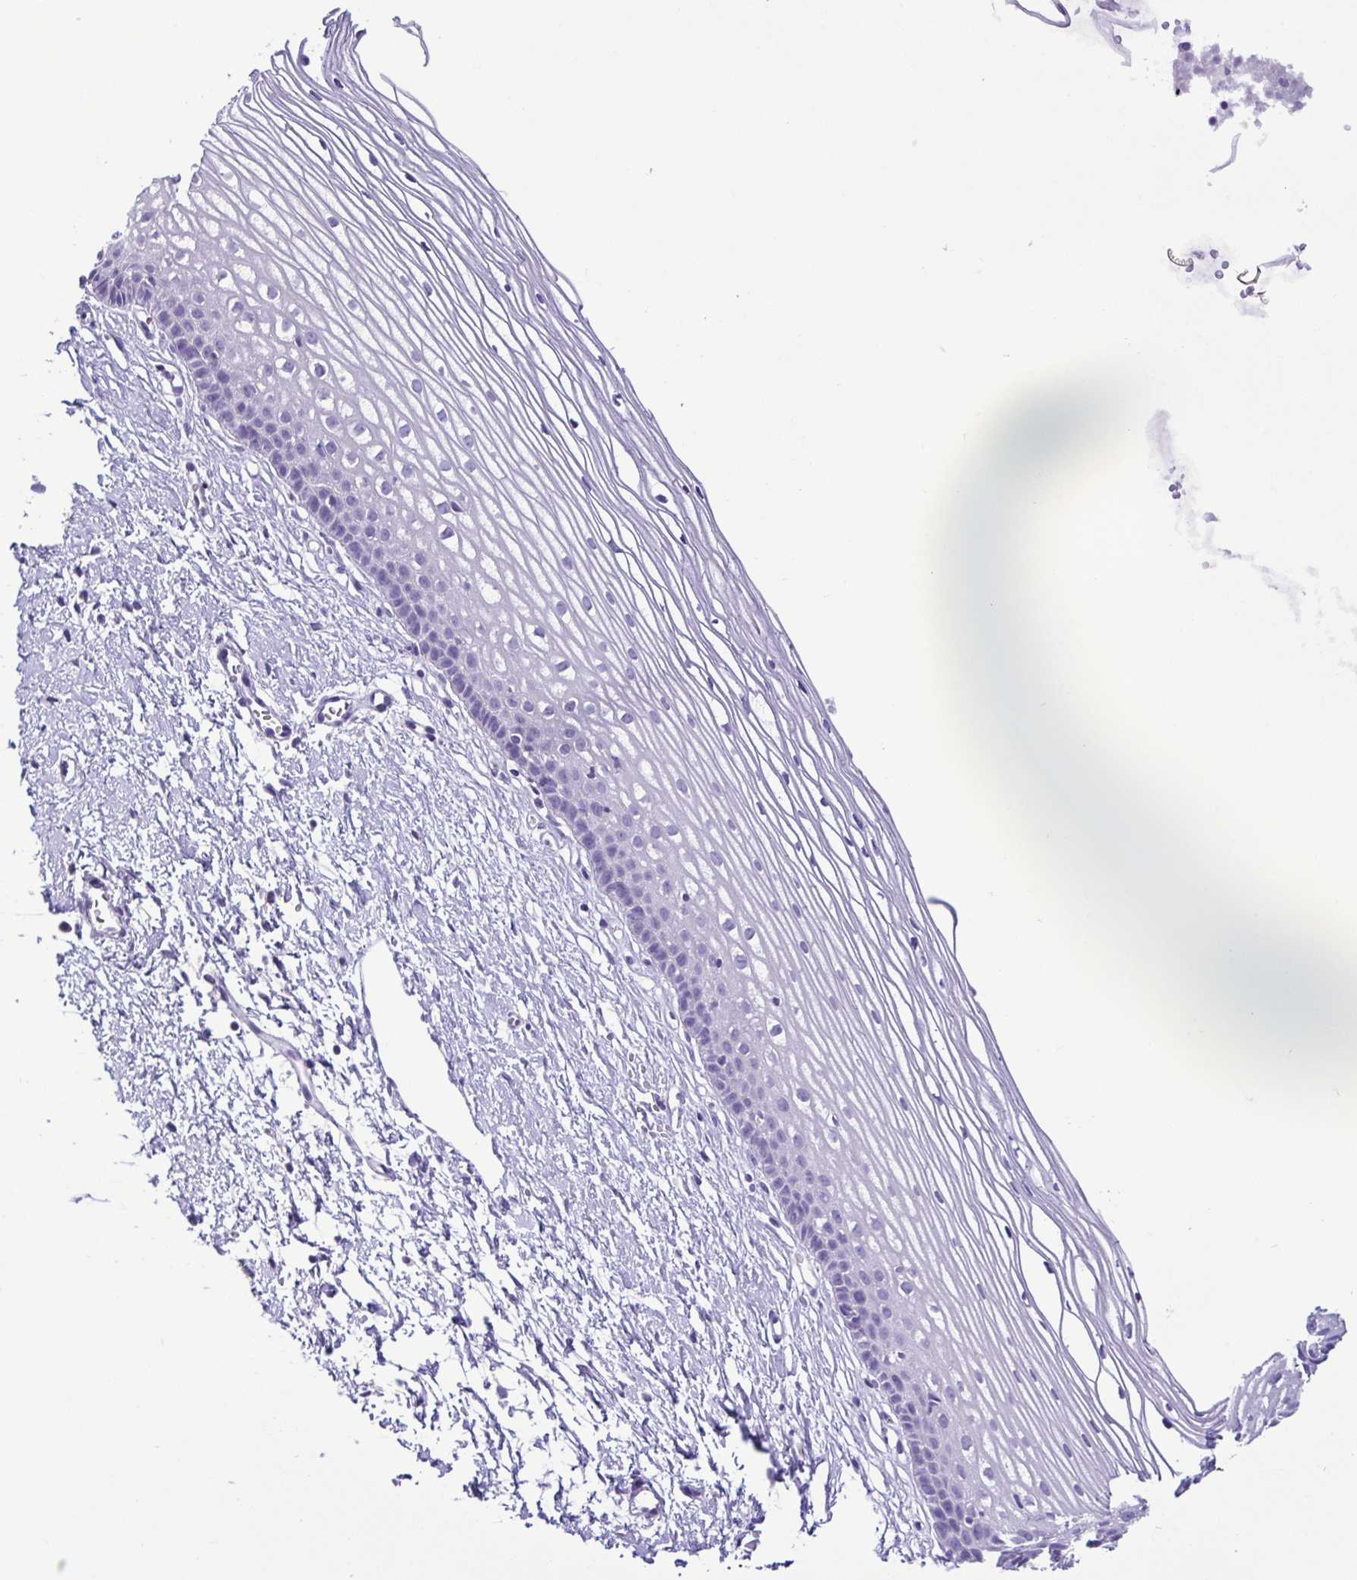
{"staining": {"intensity": "negative", "quantity": "none", "location": "none"}, "tissue": "cervix", "cell_type": "Glandular cells", "image_type": "normal", "snomed": [{"axis": "morphology", "description": "Normal tissue, NOS"}, {"axis": "topography", "description": "Cervix"}], "caption": "This is an IHC histopathology image of unremarkable cervix. There is no expression in glandular cells.", "gene": "CBY2", "patient": {"sex": "female", "age": 40}}